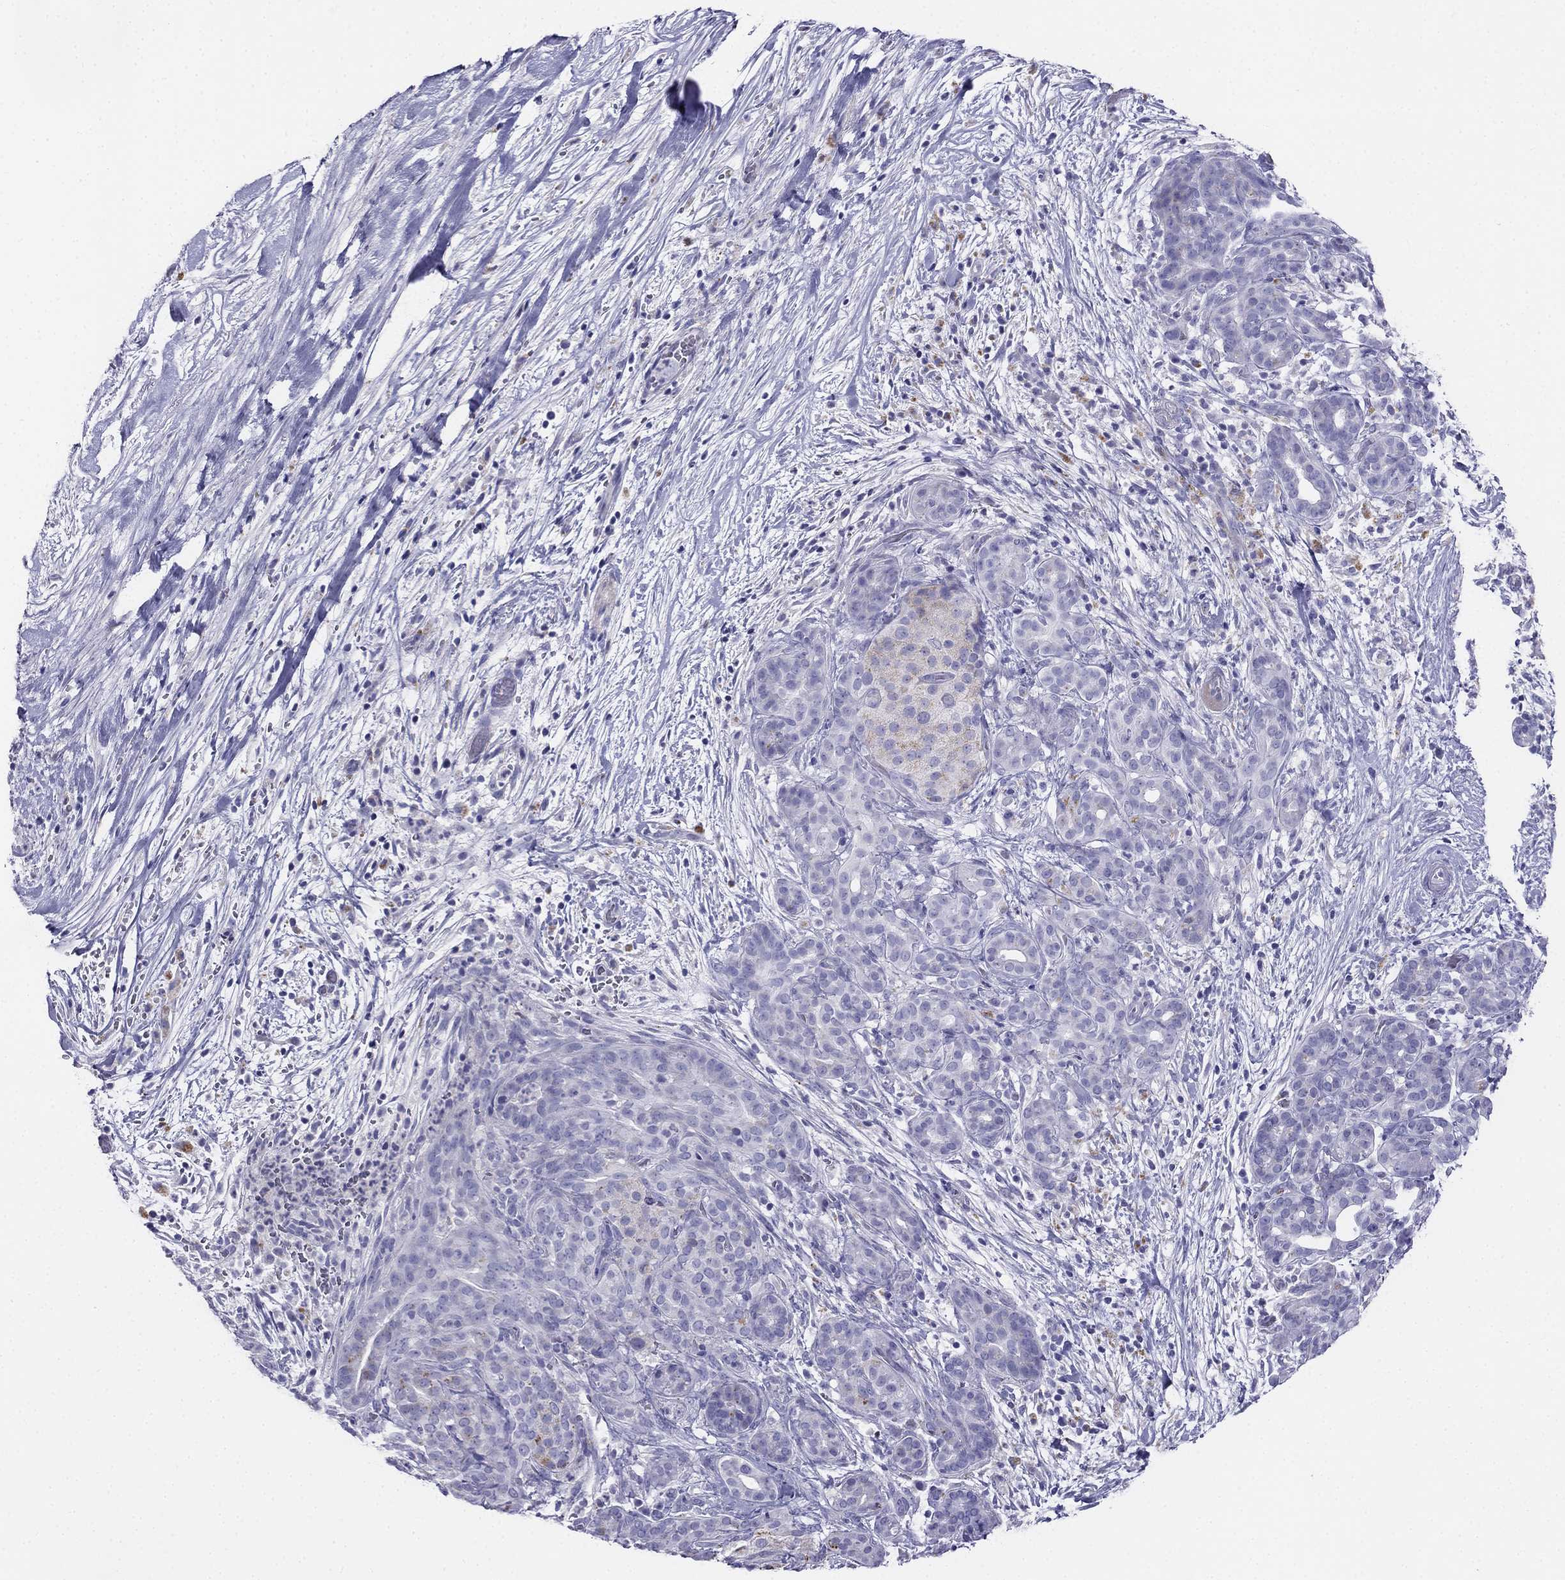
{"staining": {"intensity": "negative", "quantity": "none", "location": "none"}, "tissue": "pancreatic cancer", "cell_type": "Tumor cells", "image_type": "cancer", "snomed": [{"axis": "morphology", "description": "Adenocarcinoma, NOS"}, {"axis": "topography", "description": "Pancreas"}], "caption": "Immunohistochemical staining of human pancreatic cancer (adenocarcinoma) displays no significant positivity in tumor cells.", "gene": "ALOXE3", "patient": {"sex": "male", "age": 44}}